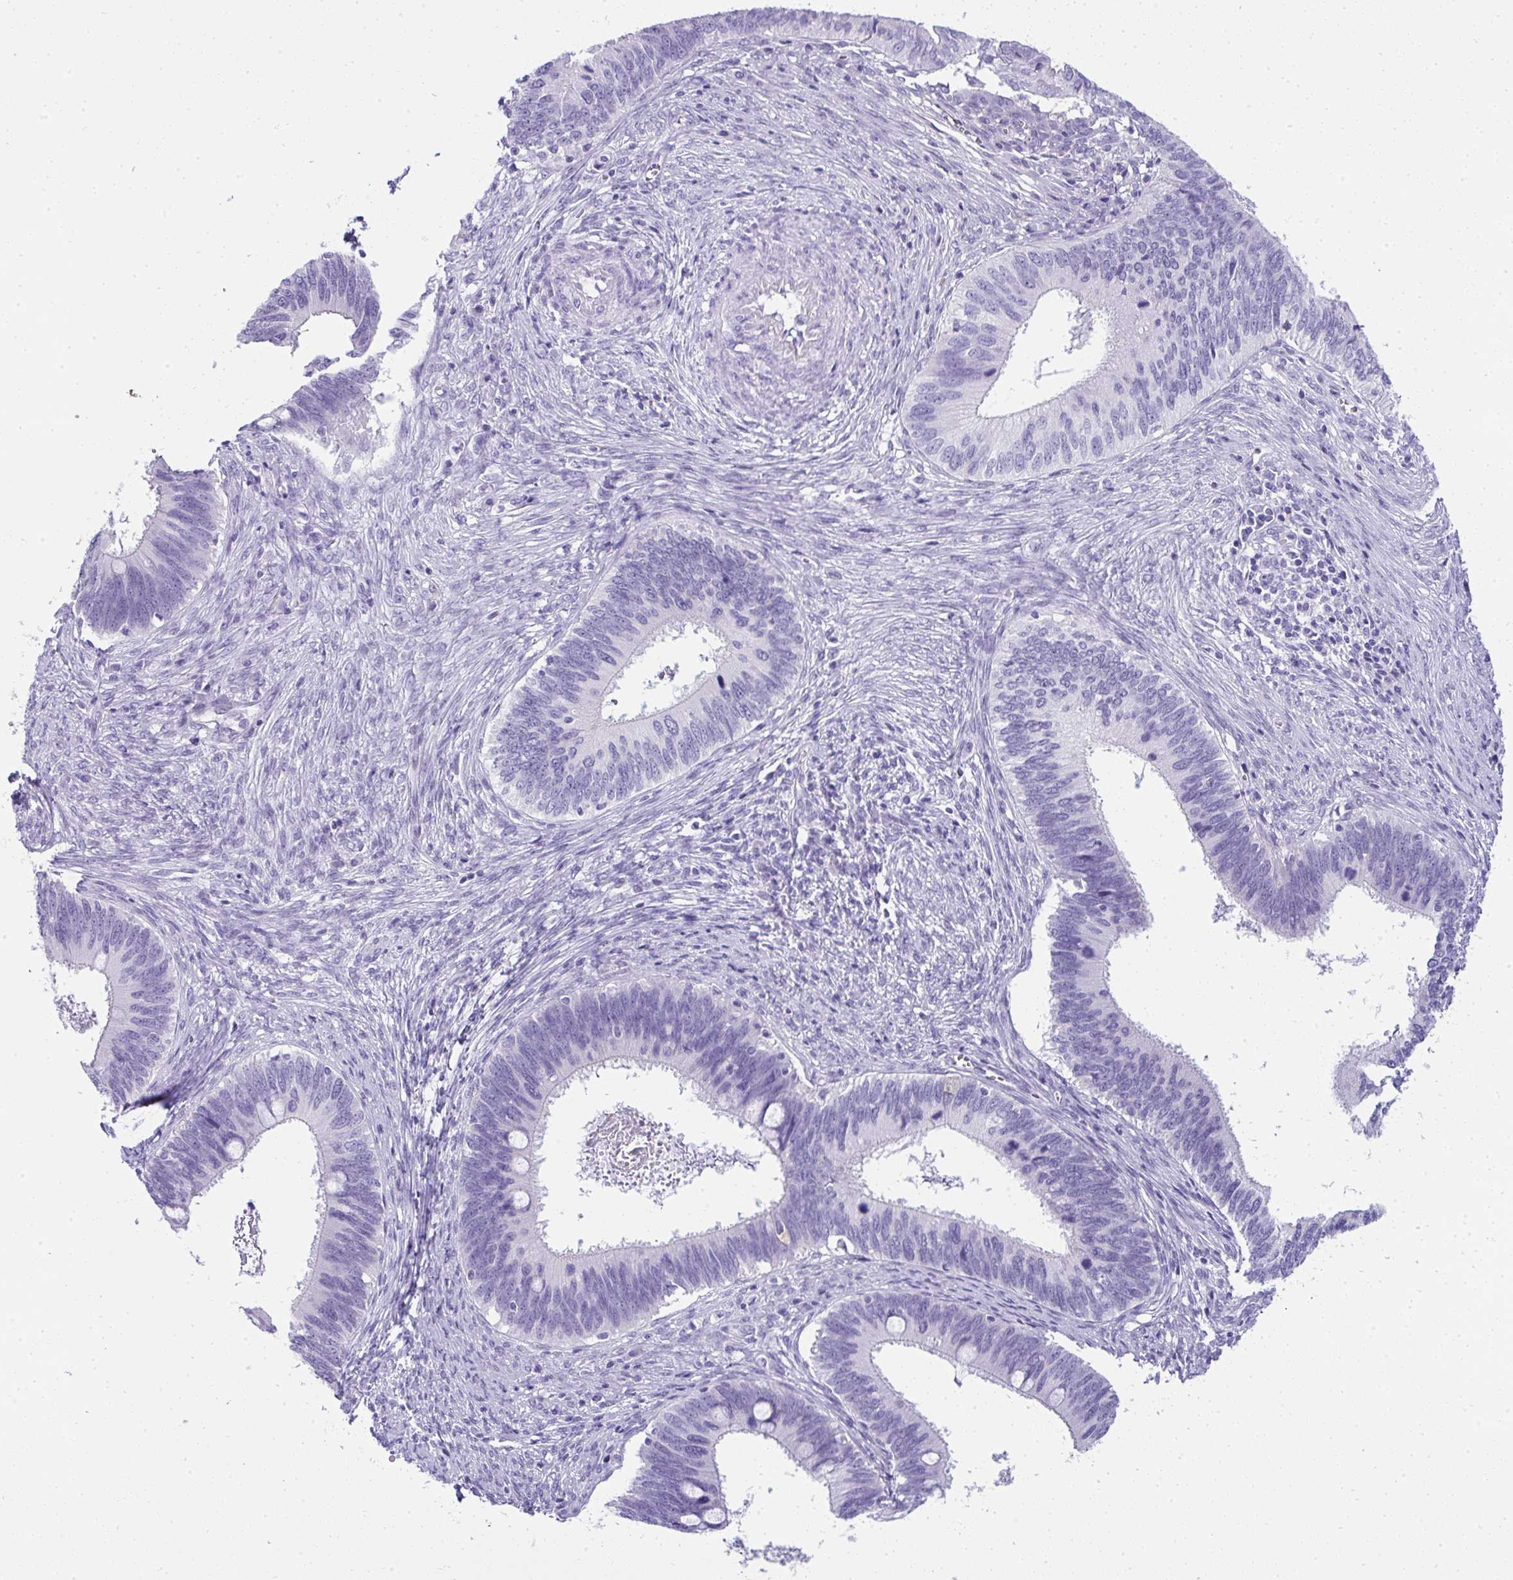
{"staining": {"intensity": "negative", "quantity": "none", "location": "none"}, "tissue": "cervical cancer", "cell_type": "Tumor cells", "image_type": "cancer", "snomed": [{"axis": "morphology", "description": "Adenocarcinoma, NOS"}, {"axis": "topography", "description": "Cervix"}], "caption": "Human cervical cancer stained for a protein using IHC reveals no staining in tumor cells.", "gene": "RNF183", "patient": {"sex": "female", "age": 42}}